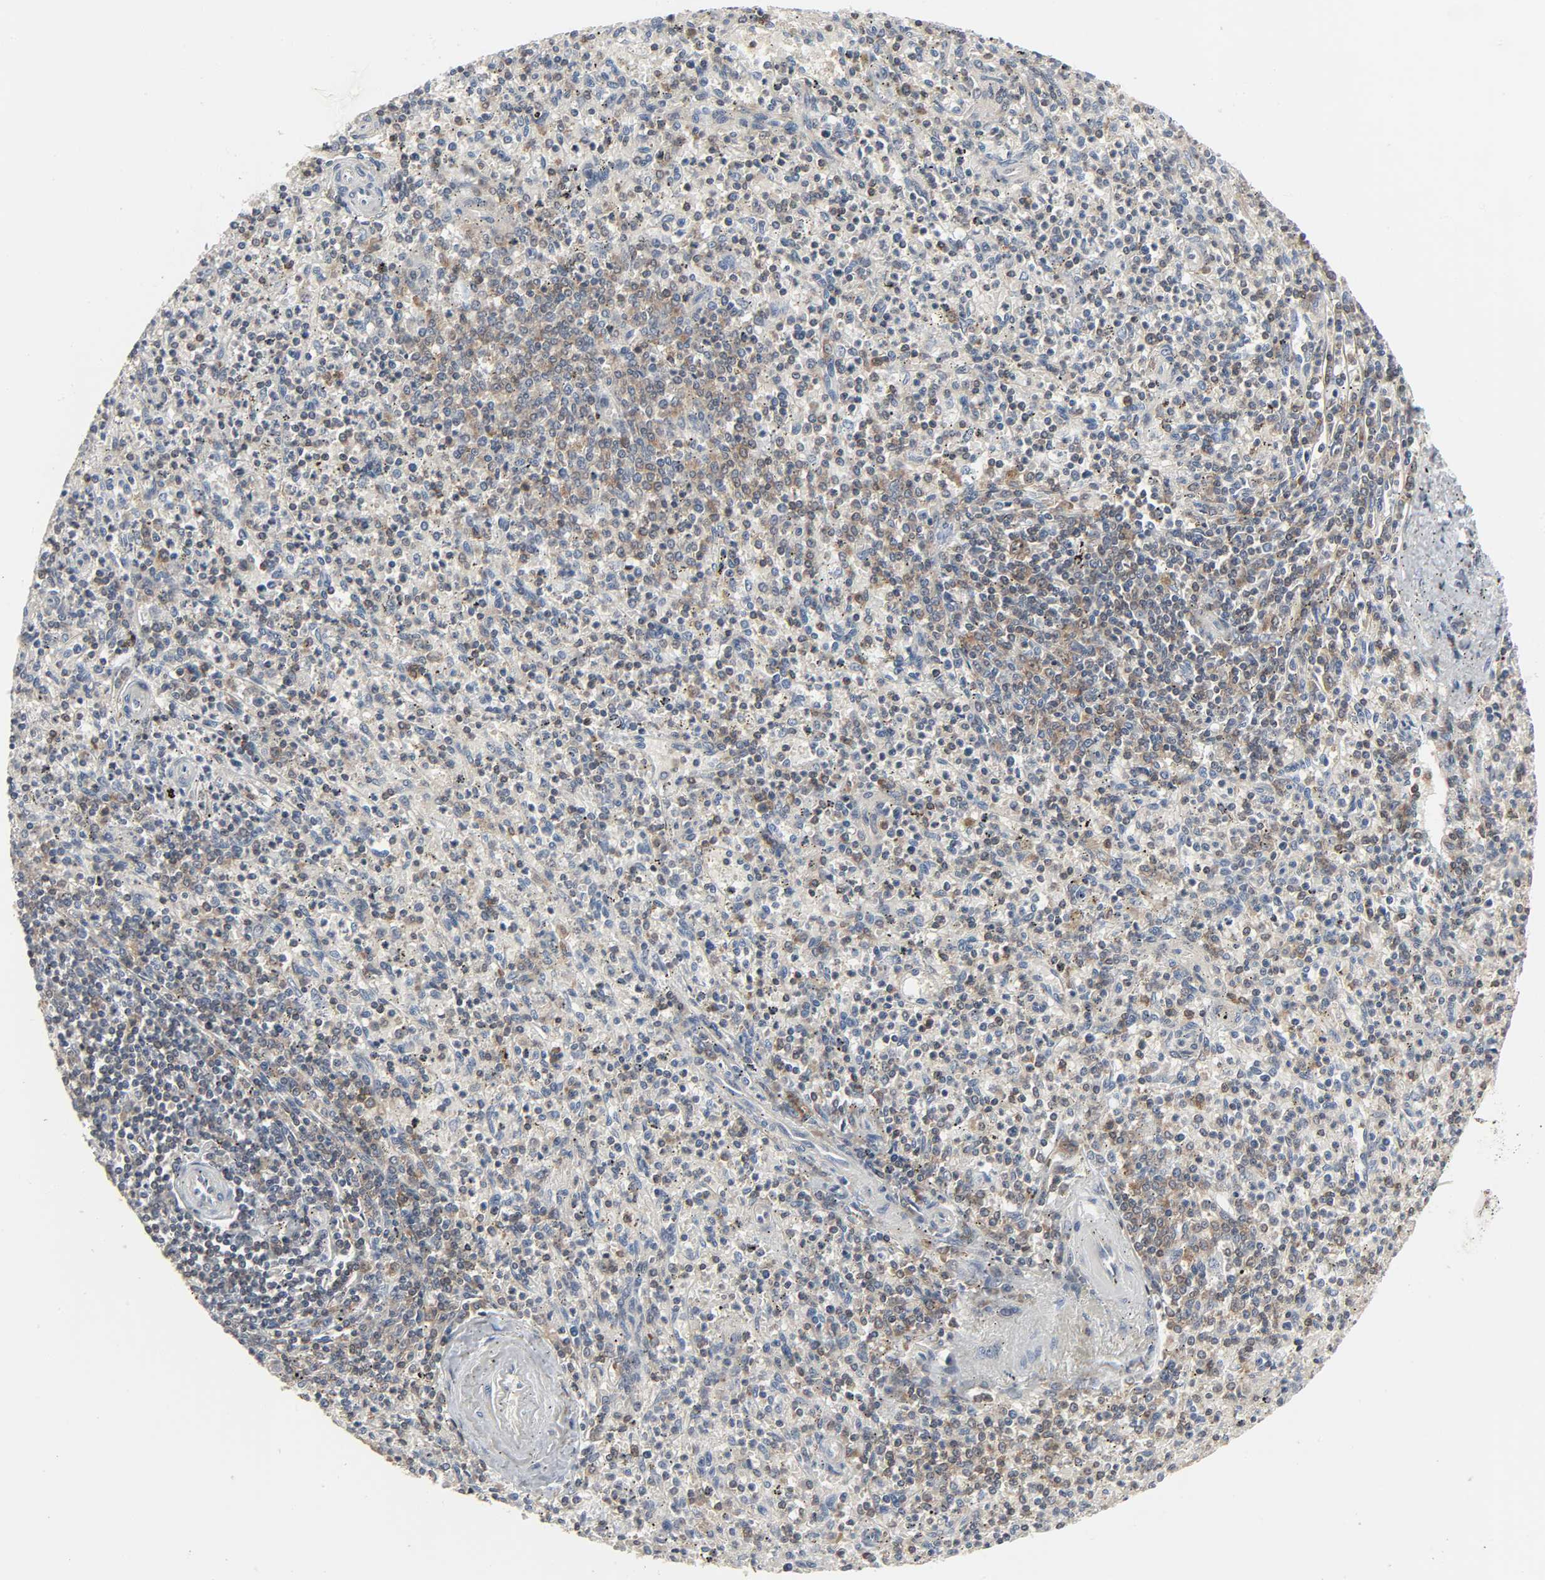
{"staining": {"intensity": "moderate", "quantity": "25%-75%", "location": "cytoplasmic/membranous"}, "tissue": "spleen", "cell_type": "Cells in red pulp", "image_type": "normal", "snomed": [{"axis": "morphology", "description": "Normal tissue, NOS"}, {"axis": "topography", "description": "Spleen"}], "caption": "A photomicrograph of spleen stained for a protein exhibits moderate cytoplasmic/membranous brown staining in cells in red pulp. (DAB (3,3'-diaminobenzidine) IHC, brown staining for protein, blue staining for nuclei).", "gene": "PLEKHA2", "patient": {"sex": "male", "age": 72}}